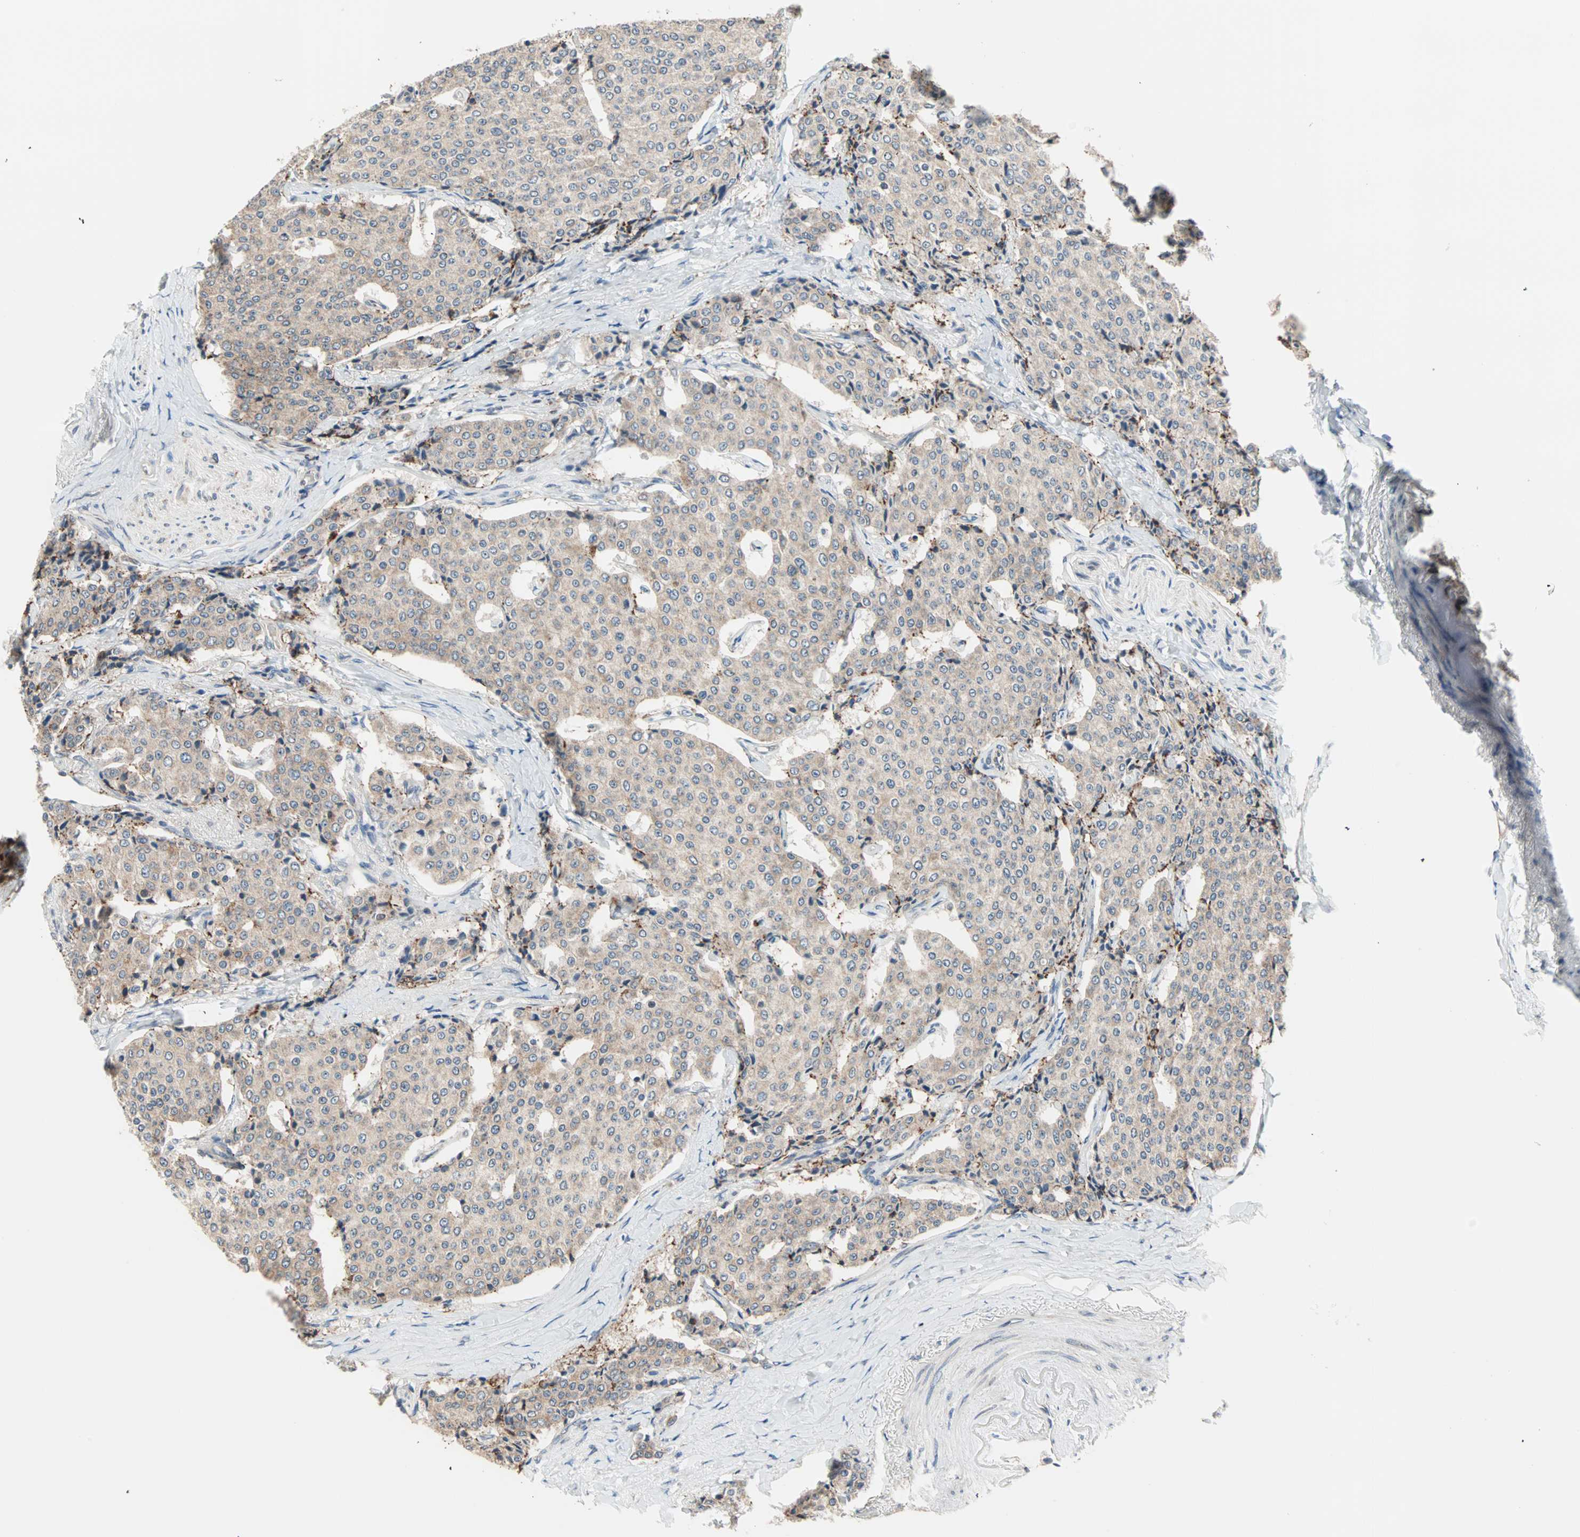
{"staining": {"intensity": "weak", "quantity": ">75%", "location": "cytoplasmic/membranous"}, "tissue": "carcinoid", "cell_type": "Tumor cells", "image_type": "cancer", "snomed": [{"axis": "morphology", "description": "Carcinoid, malignant, NOS"}, {"axis": "topography", "description": "Colon"}], "caption": "Approximately >75% of tumor cells in human carcinoid exhibit weak cytoplasmic/membranous protein positivity as visualized by brown immunohistochemical staining.", "gene": "SAR1A", "patient": {"sex": "female", "age": 61}}